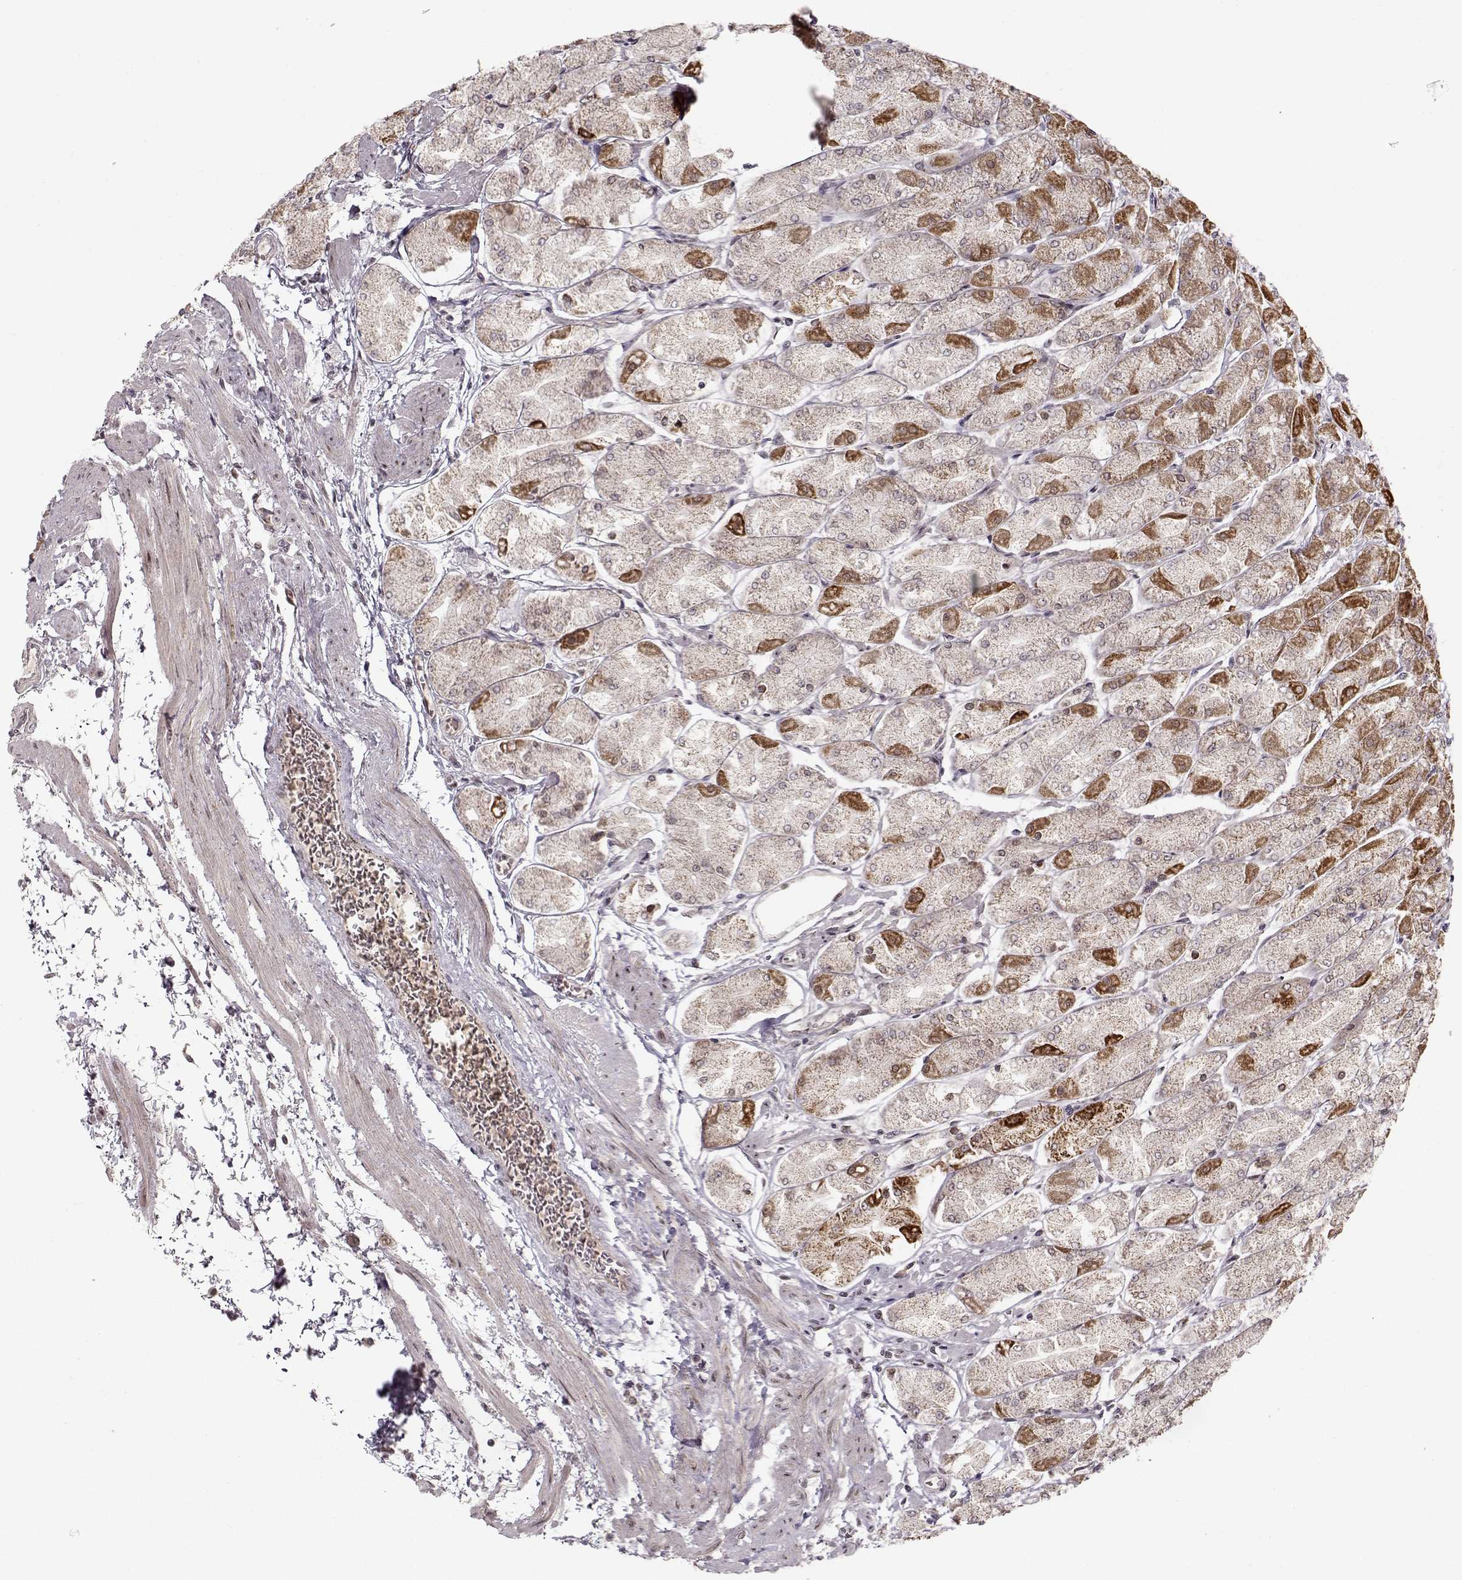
{"staining": {"intensity": "strong", "quantity": "<25%", "location": "cytoplasmic/membranous,nuclear"}, "tissue": "stomach", "cell_type": "Glandular cells", "image_type": "normal", "snomed": [{"axis": "morphology", "description": "Normal tissue, NOS"}, {"axis": "topography", "description": "Stomach, upper"}], "caption": "Human stomach stained with a brown dye demonstrates strong cytoplasmic/membranous,nuclear positive positivity in about <25% of glandular cells.", "gene": "RAI1", "patient": {"sex": "male", "age": 60}}